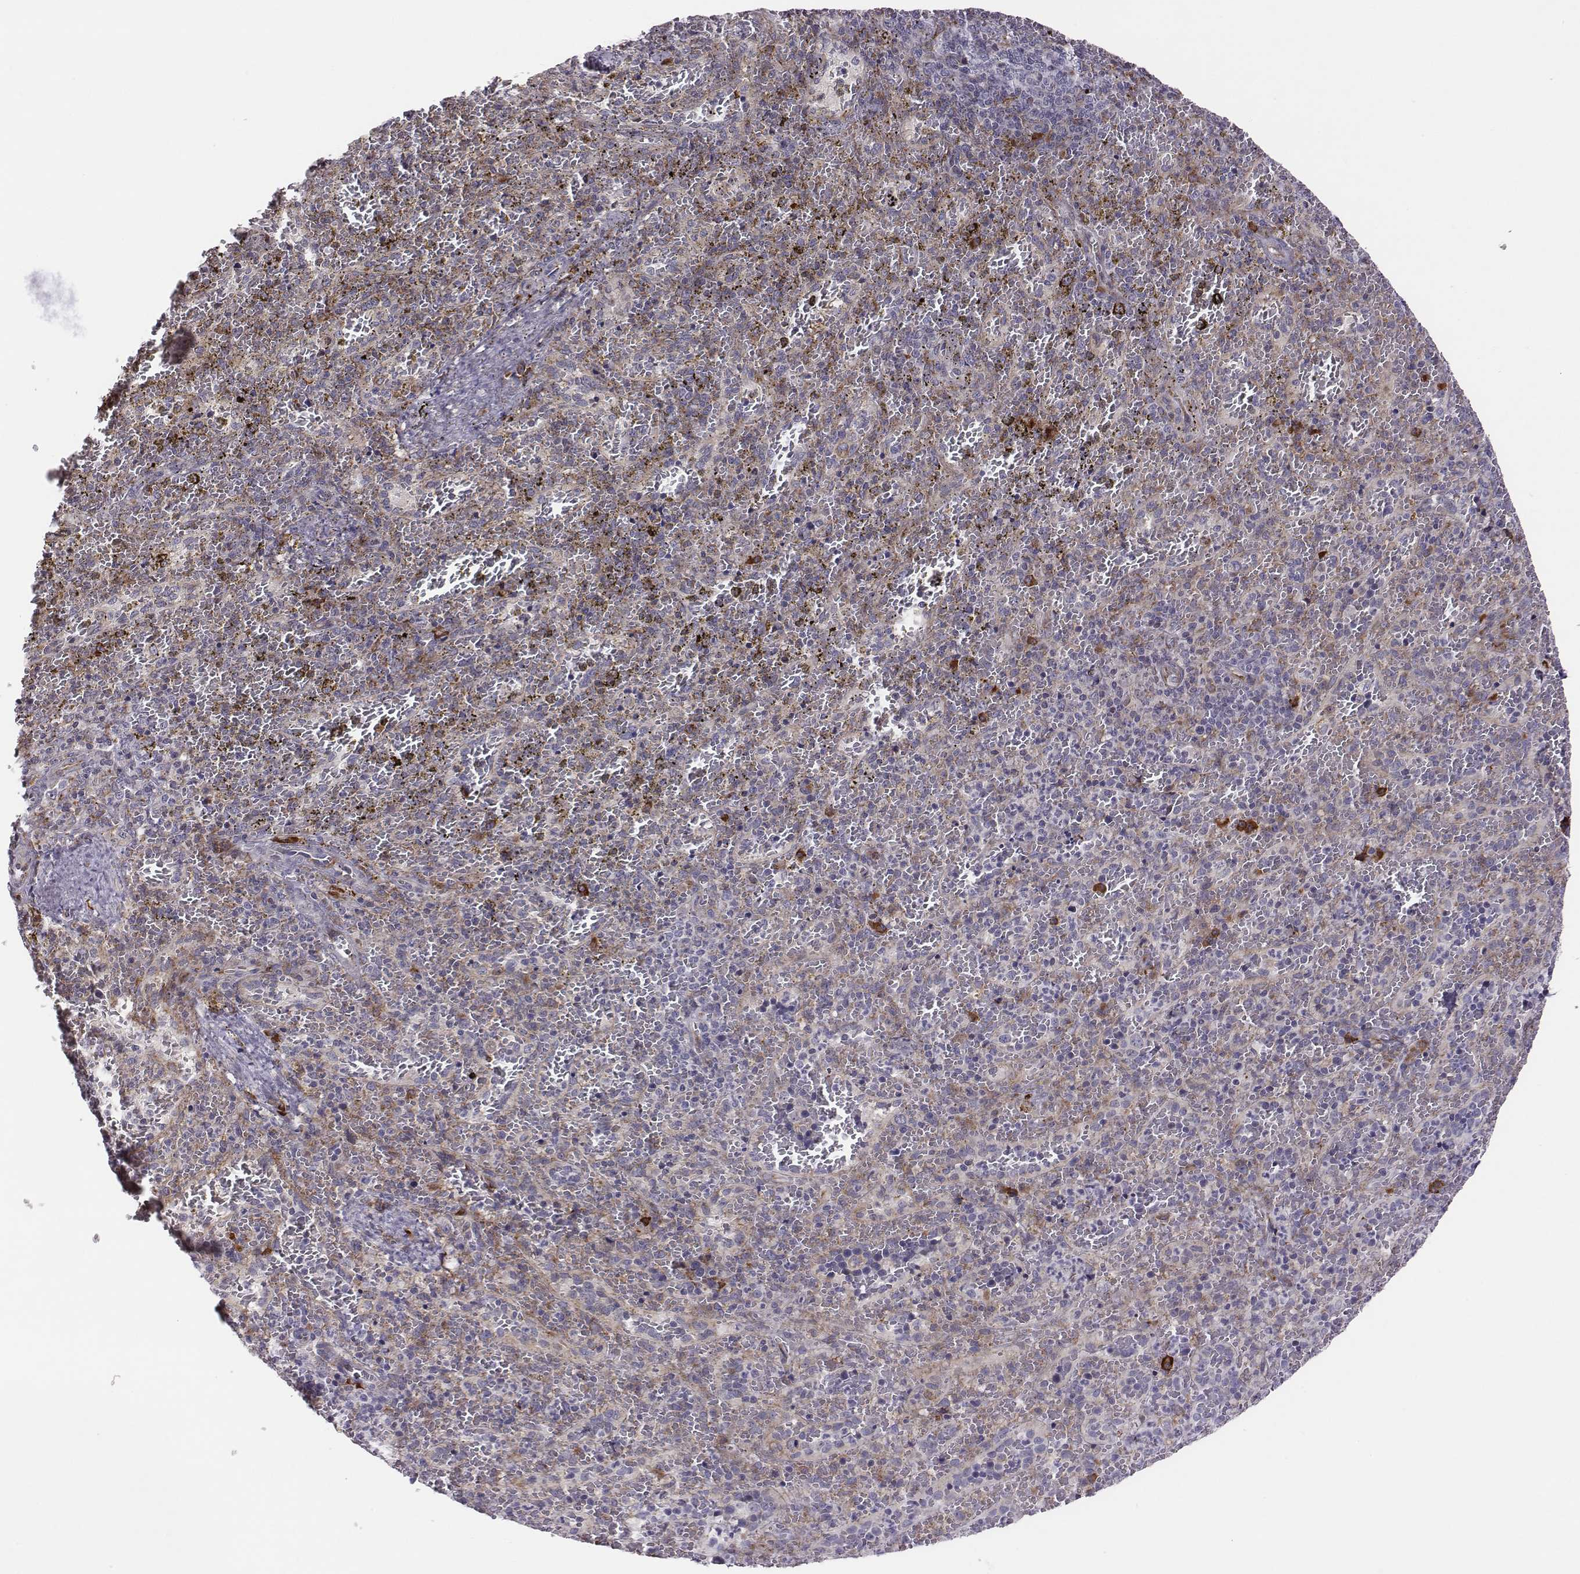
{"staining": {"intensity": "strong", "quantity": "<25%", "location": "cytoplasmic/membranous"}, "tissue": "spleen", "cell_type": "Cells in red pulp", "image_type": "normal", "snomed": [{"axis": "morphology", "description": "Normal tissue, NOS"}, {"axis": "topography", "description": "Spleen"}], "caption": "A brown stain labels strong cytoplasmic/membranous positivity of a protein in cells in red pulp of benign spleen. (DAB (3,3'-diaminobenzidine) IHC, brown staining for protein, blue staining for nuclei).", "gene": "SELENOI", "patient": {"sex": "female", "age": 50}}